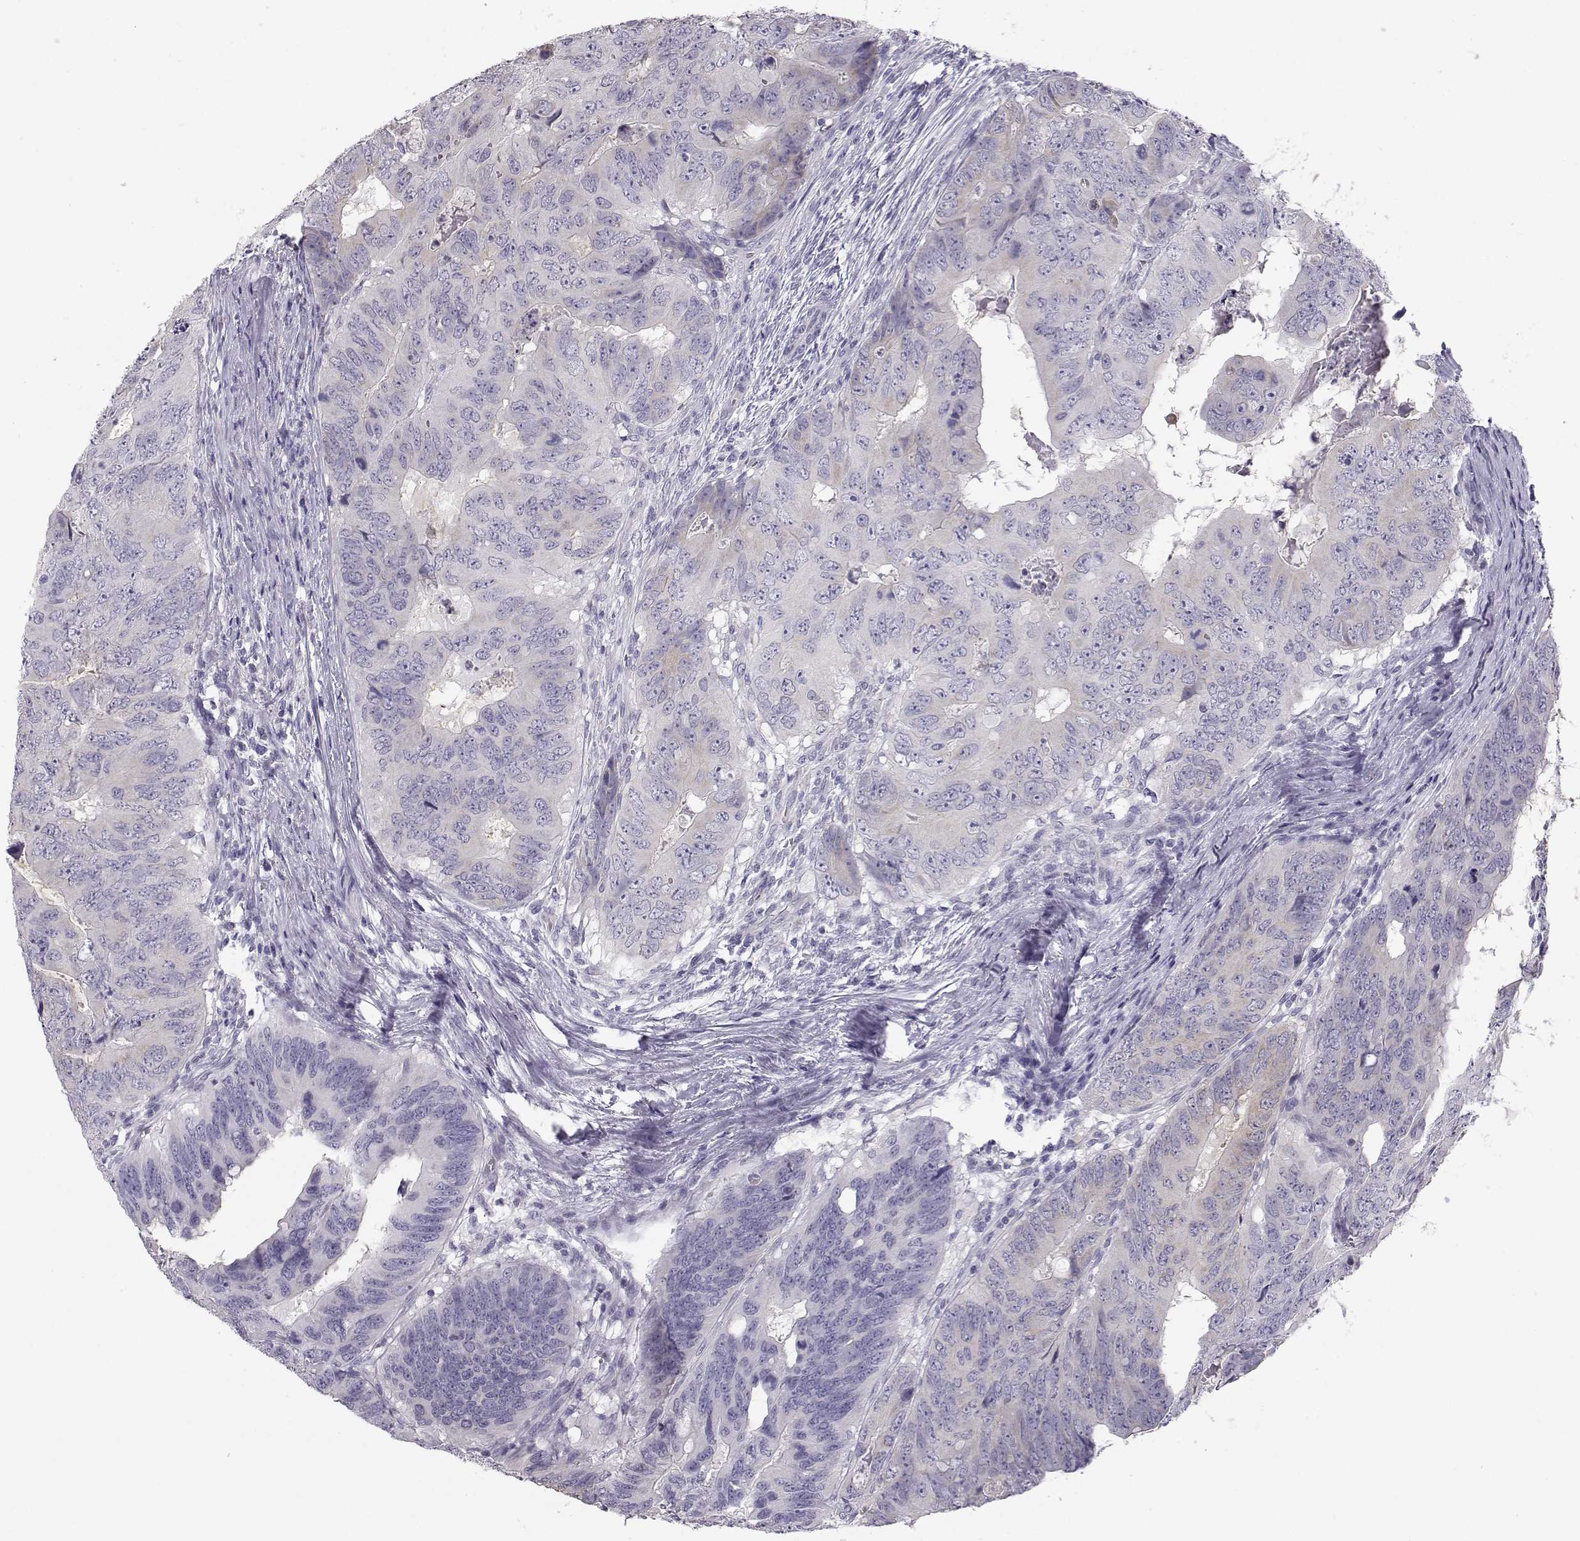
{"staining": {"intensity": "weak", "quantity": "<25%", "location": "cytoplasmic/membranous"}, "tissue": "colorectal cancer", "cell_type": "Tumor cells", "image_type": "cancer", "snomed": [{"axis": "morphology", "description": "Adenocarcinoma, NOS"}, {"axis": "topography", "description": "Colon"}], "caption": "A high-resolution photomicrograph shows IHC staining of colorectal cancer, which demonstrates no significant staining in tumor cells.", "gene": "KCNMB4", "patient": {"sex": "male", "age": 79}}